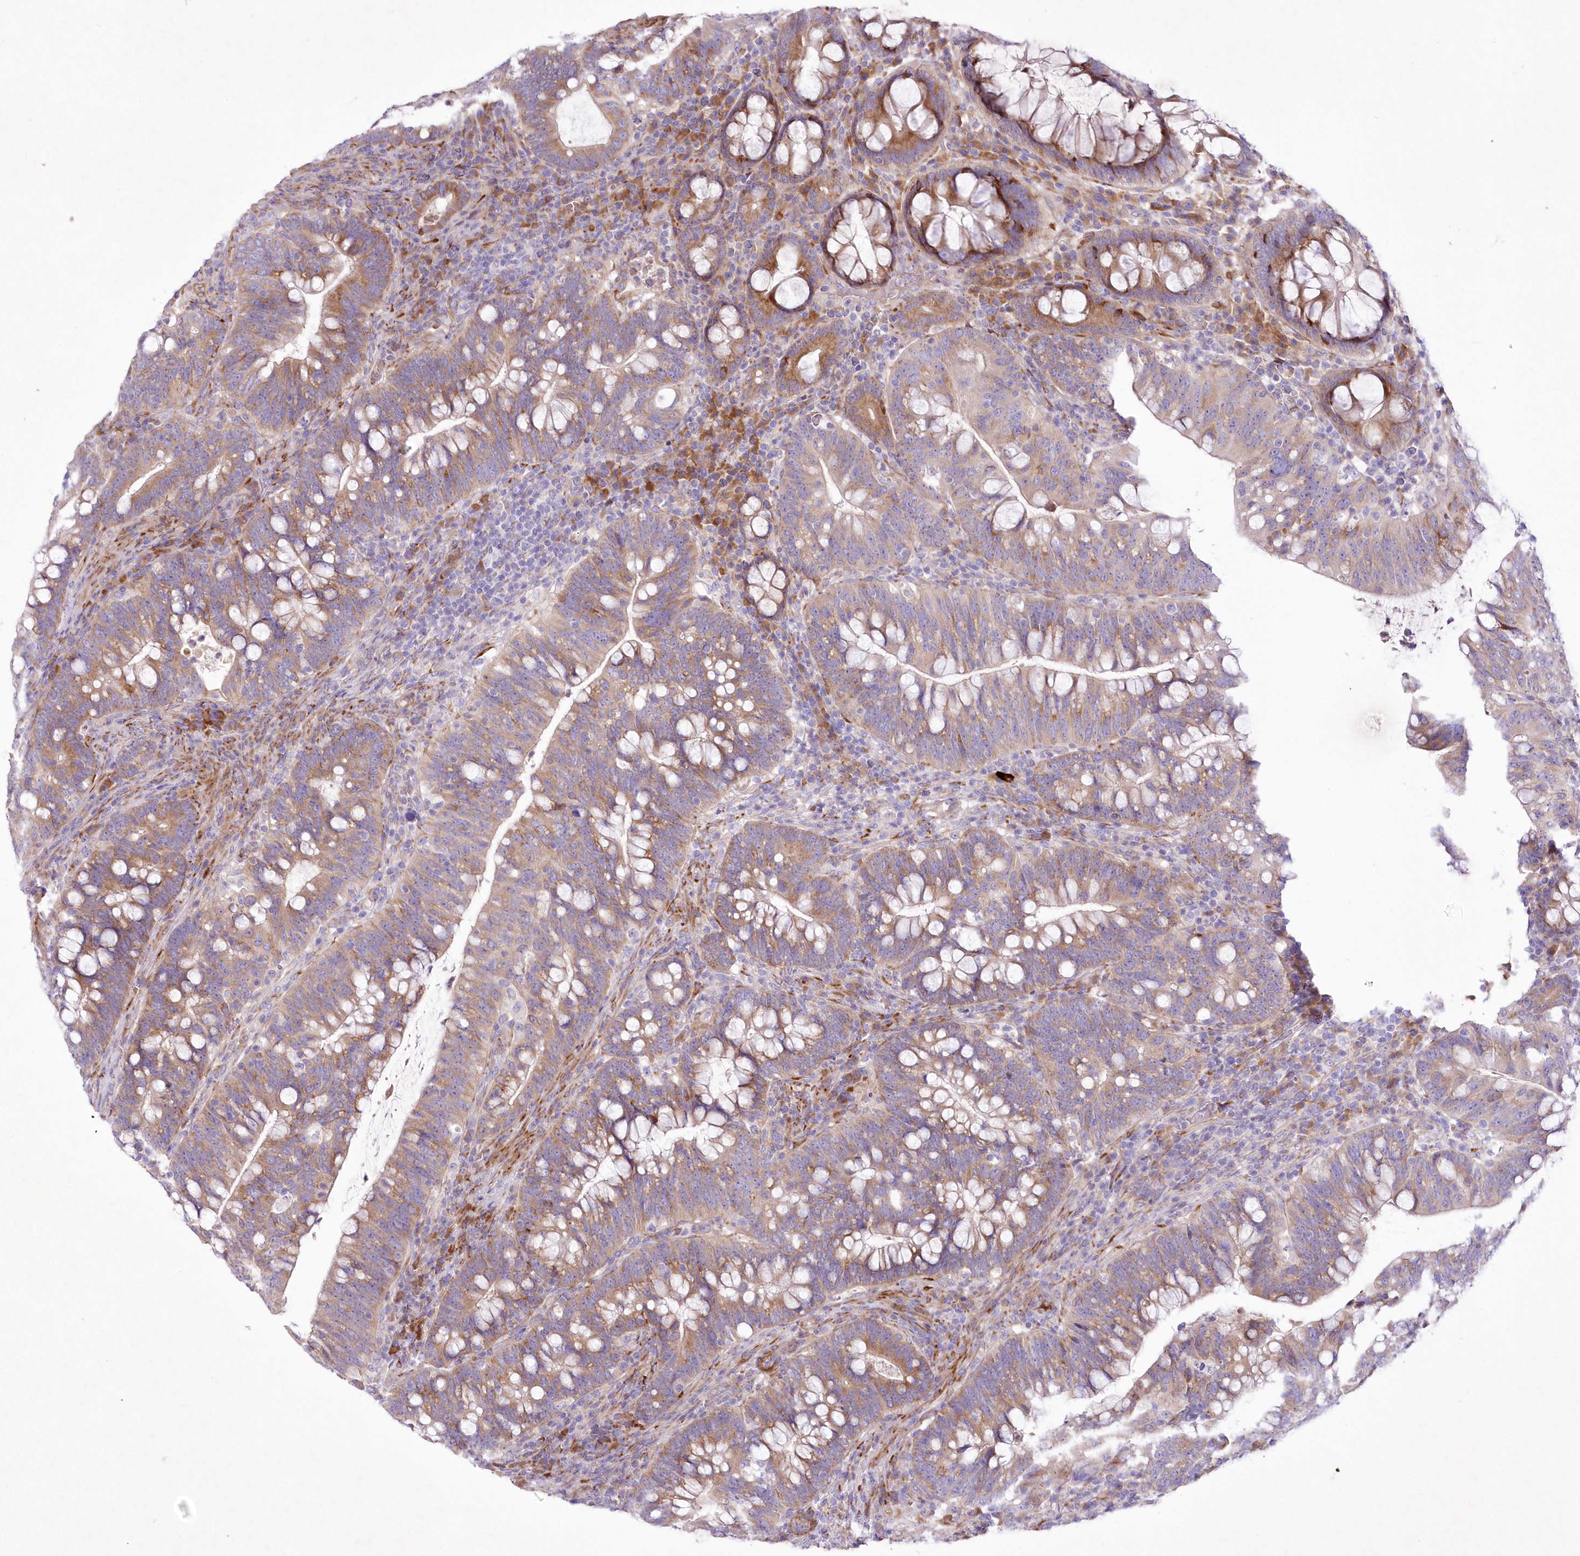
{"staining": {"intensity": "moderate", "quantity": ">75%", "location": "cytoplasmic/membranous"}, "tissue": "colorectal cancer", "cell_type": "Tumor cells", "image_type": "cancer", "snomed": [{"axis": "morphology", "description": "Adenocarcinoma, NOS"}, {"axis": "topography", "description": "Colon"}], "caption": "Tumor cells show medium levels of moderate cytoplasmic/membranous staining in about >75% of cells in human colorectal cancer.", "gene": "ARFGEF3", "patient": {"sex": "female", "age": 66}}